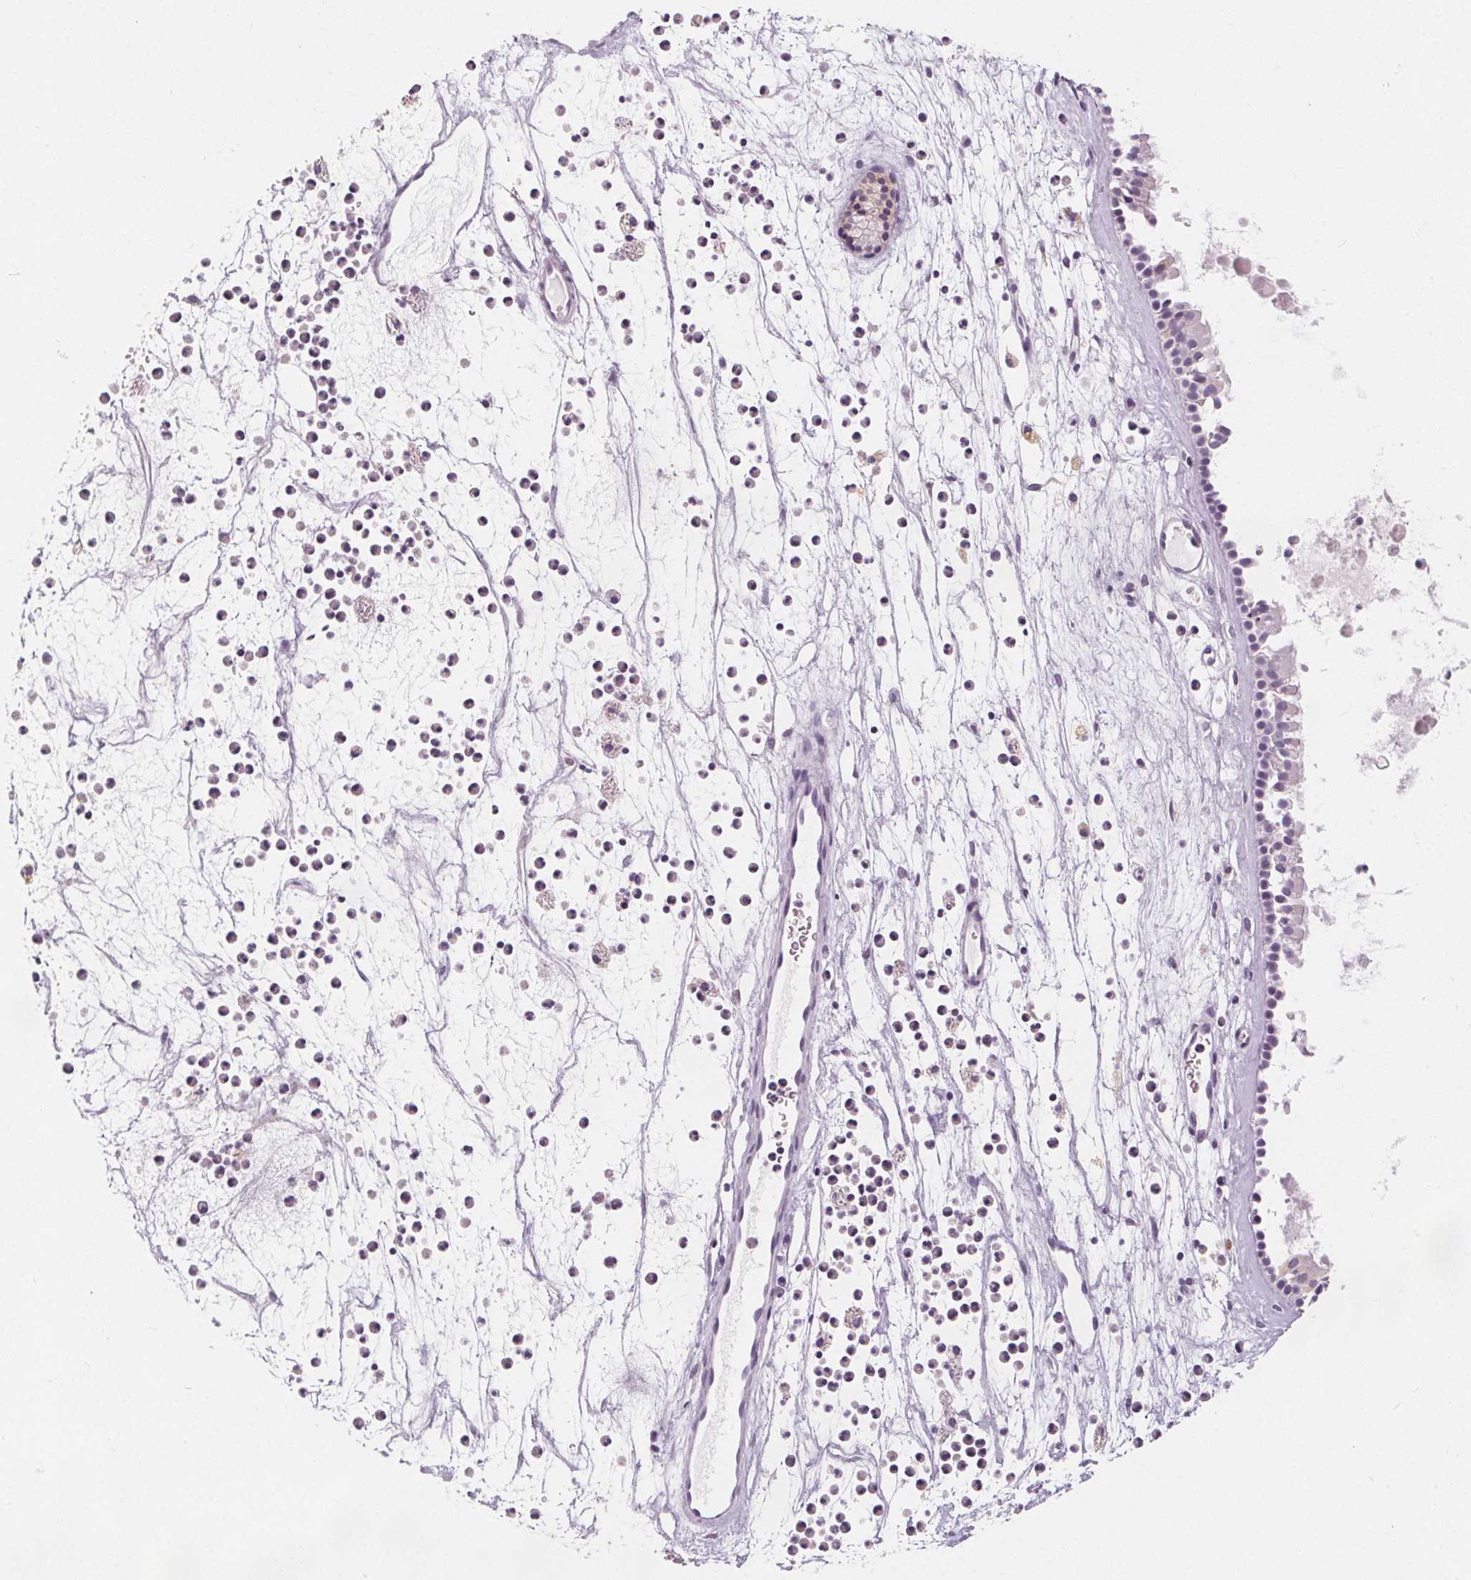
{"staining": {"intensity": "negative", "quantity": "none", "location": "none"}, "tissue": "nasopharynx", "cell_type": "Respiratory epithelial cells", "image_type": "normal", "snomed": [{"axis": "morphology", "description": "Normal tissue, NOS"}, {"axis": "topography", "description": "Nasopharynx"}], "caption": "Immunohistochemistry (IHC) micrograph of normal human nasopharynx stained for a protein (brown), which exhibits no expression in respiratory epithelial cells.", "gene": "UGP2", "patient": {"sex": "female", "age": 52}}